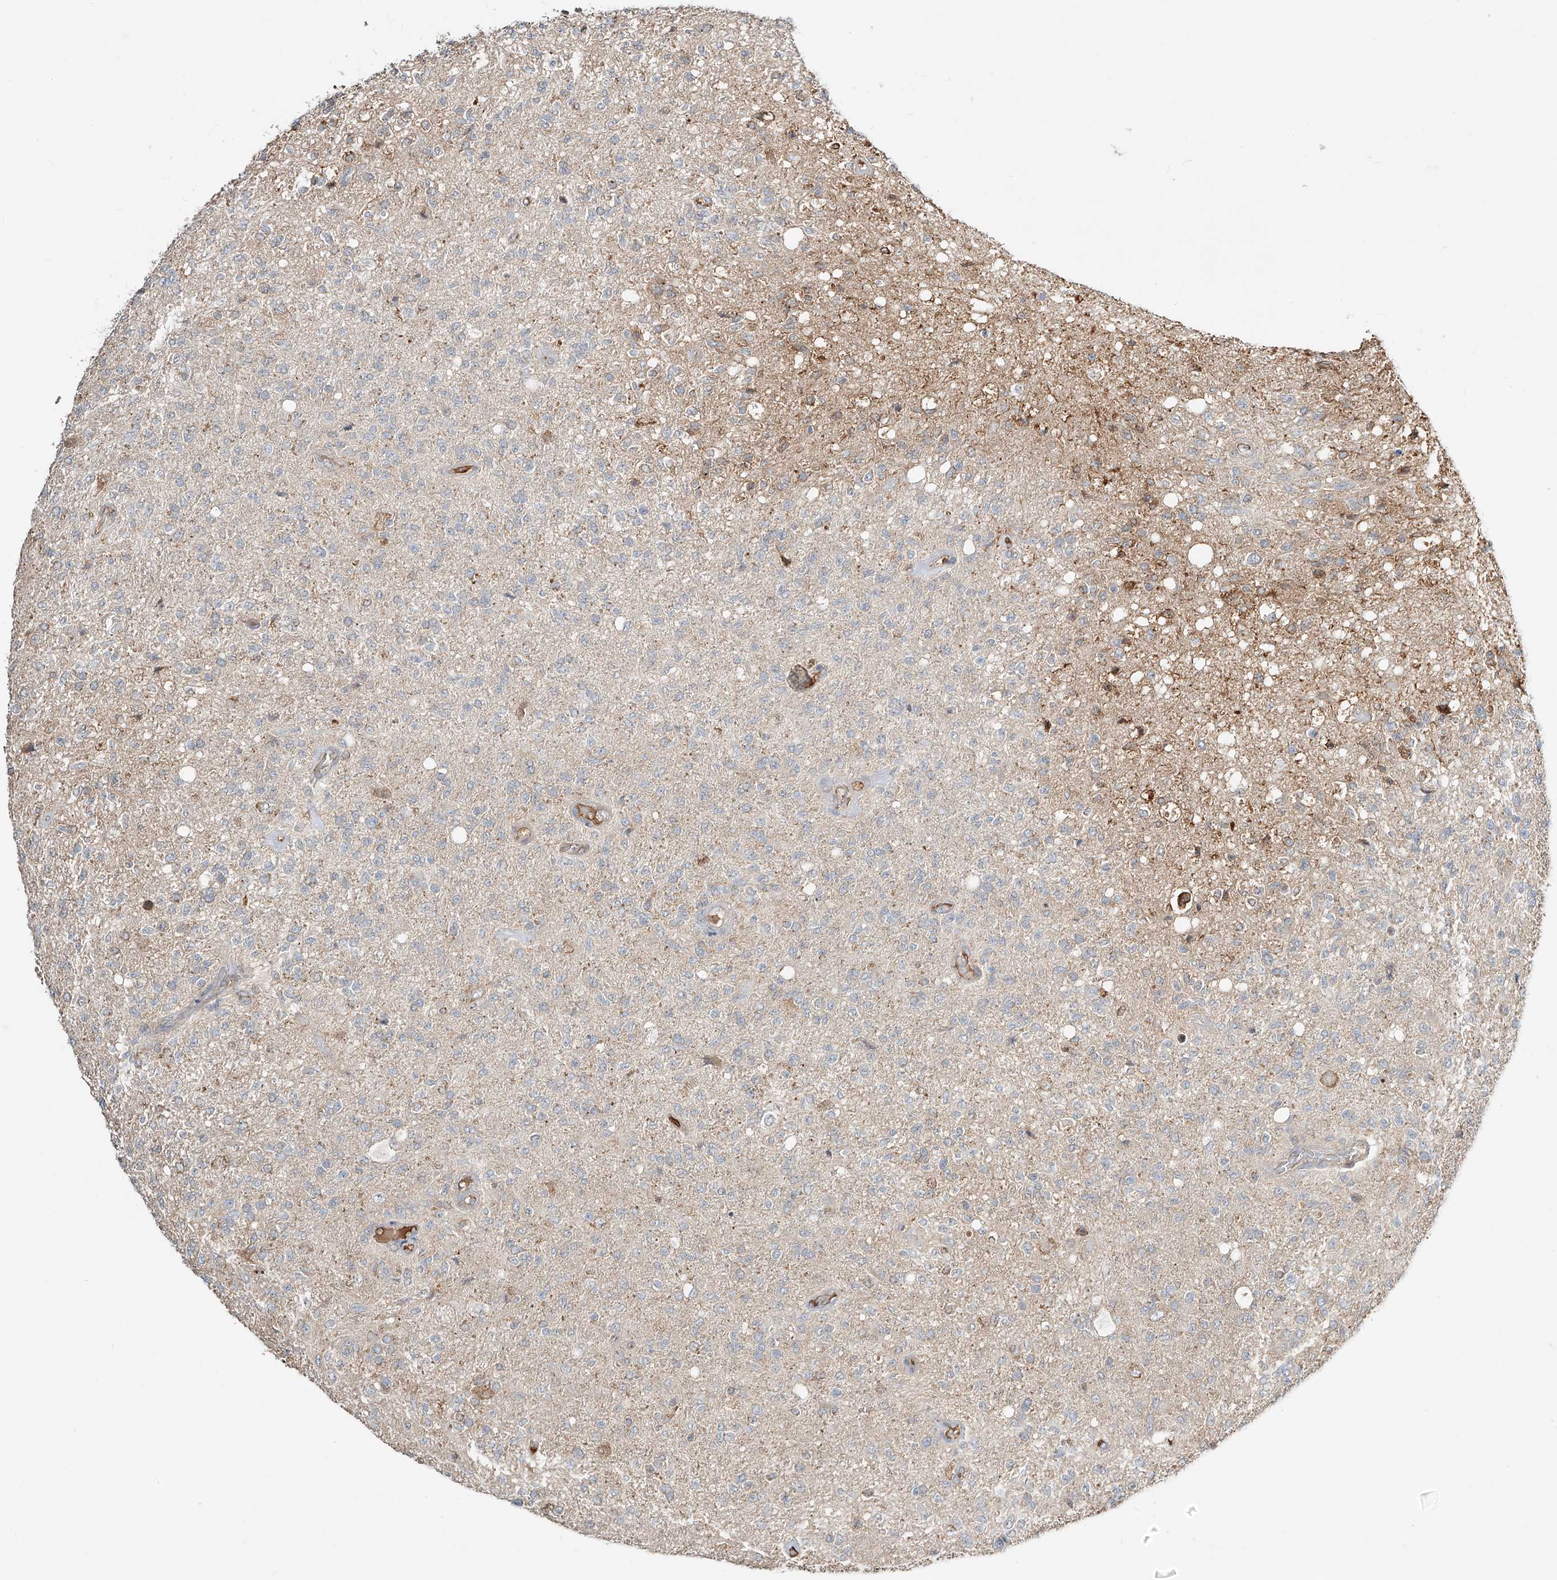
{"staining": {"intensity": "negative", "quantity": "none", "location": "none"}, "tissue": "glioma", "cell_type": "Tumor cells", "image_type": "cancer", "snomed": [{"axis": "morphology", "description": "Normal tissue, NOS"}, {"axis": "morphology", "description": "Glioma, malignant, High grade"}, {"axis": "topography", "description": "Cerebral cortex"}], "caption": "Immunohistochemistry (IHC) image of glioma stained for a protein (brown), which reveals no expression in tumor cells.", "gene": "ERO1A", "patient": {"sex": "male", "age": 77}}